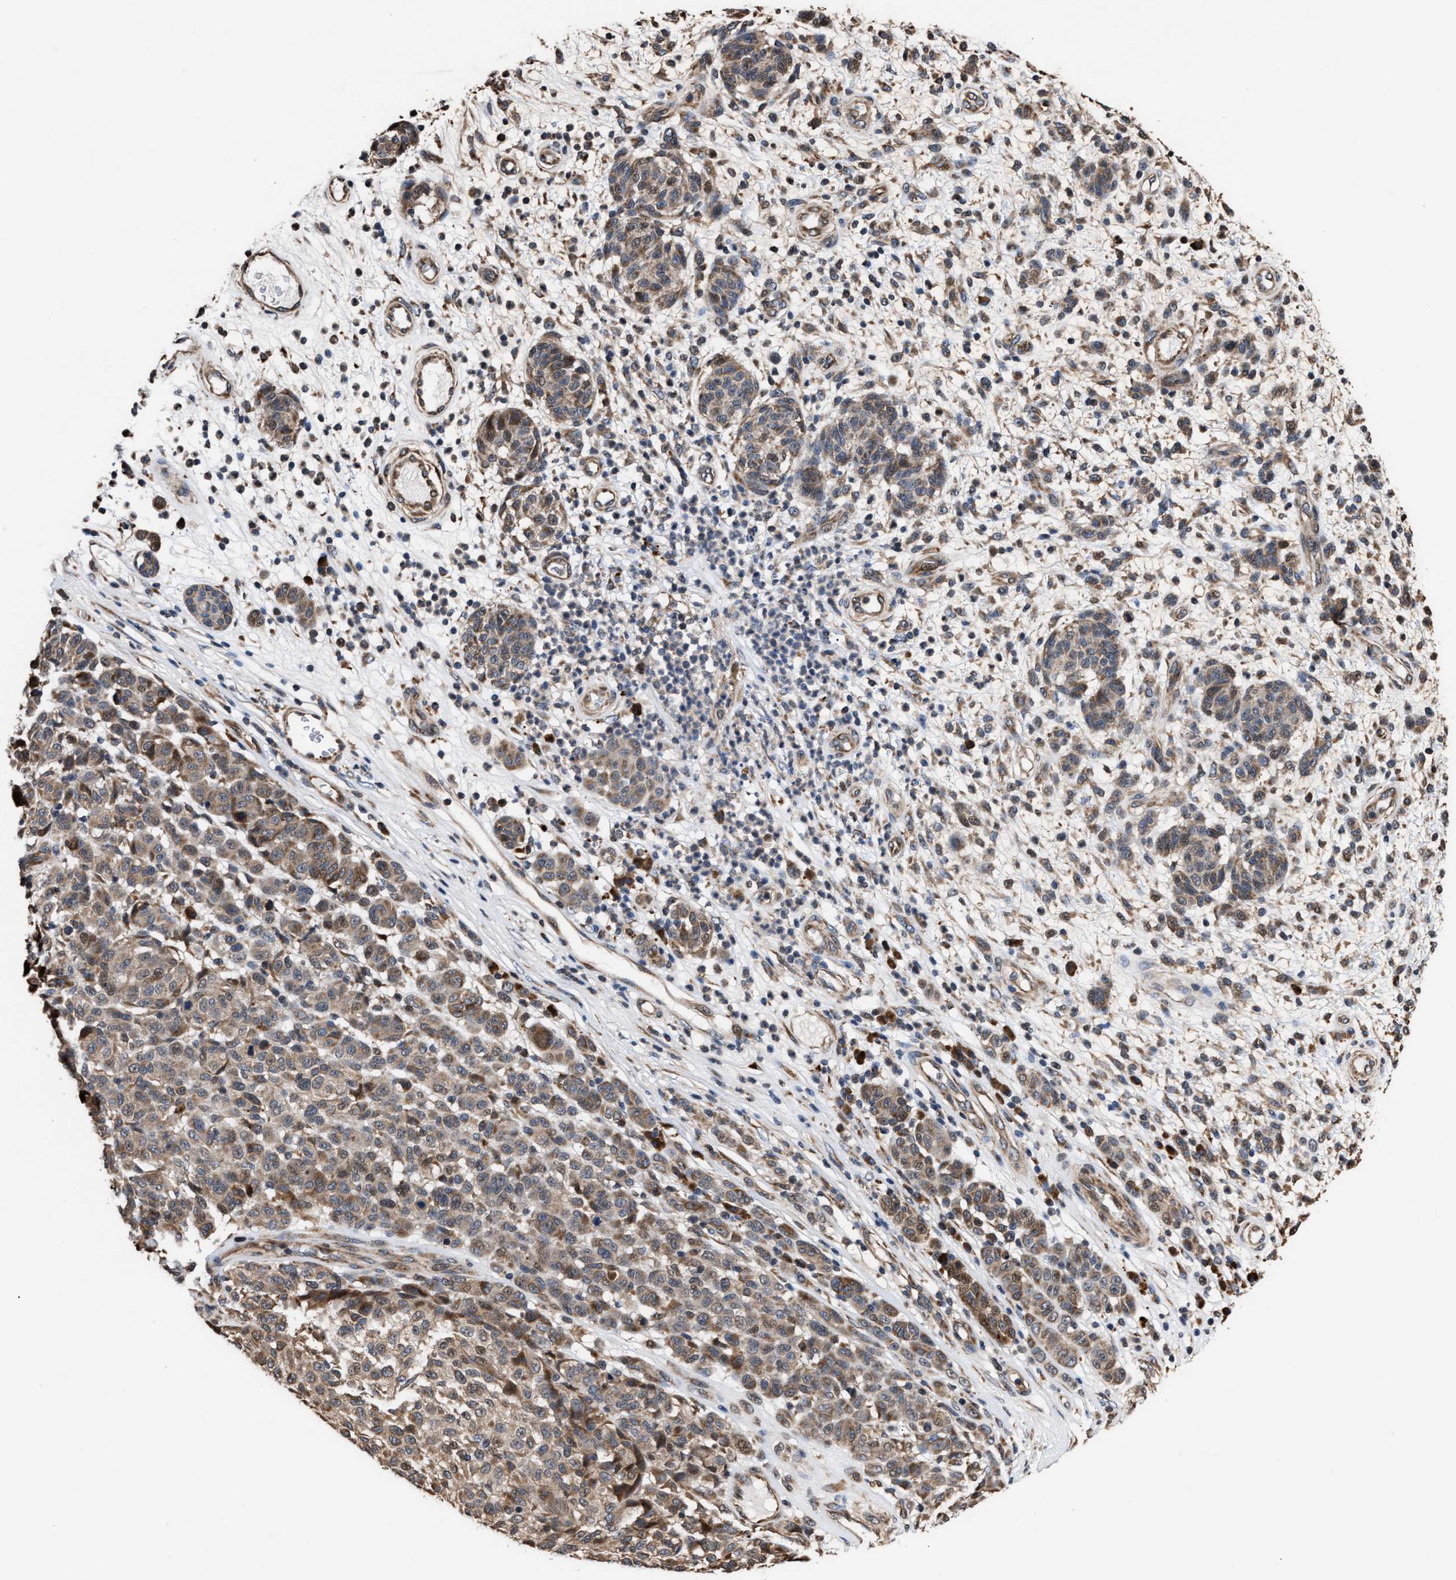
{"staining": {"intensity": "moderate", "quantity": ">75%", "location": "cytoplasmic/membranous"}, "tissue": "melanoma", "cell_type": "Tumor cells", "image_type": "cancer", "snomed": [{"axis": "morphology", "description": "Malignant melanoma, NOS"}, {"axis": "topography", "description": "Skin"}], "caption": "The image demonstrates a brown stain indicating the presence of a protein in the cytoplasmic/membranous of tumor cells in melanoma.", "gene": "GOSR1", "patient": {"sex": "male", "age": 59}}